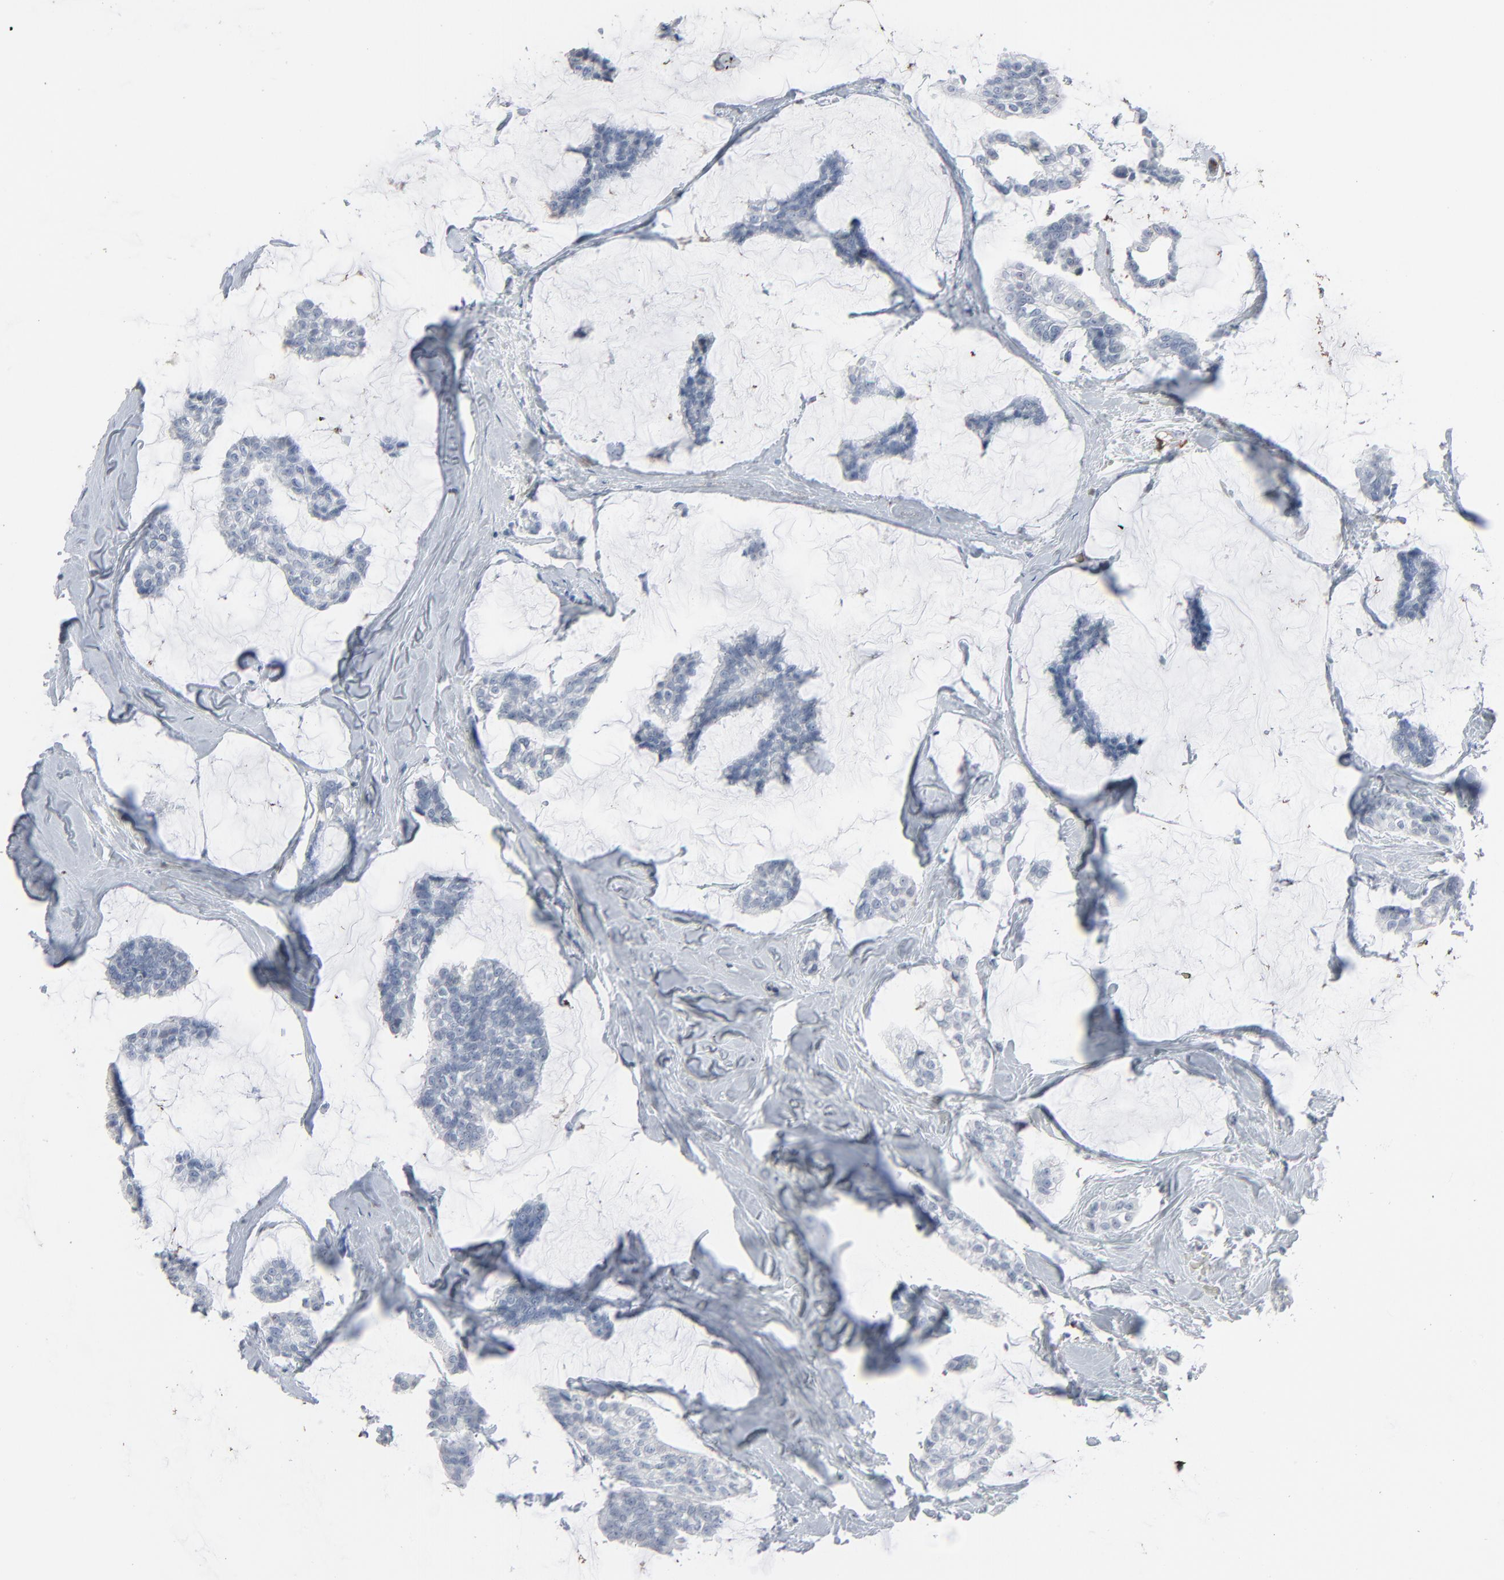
{"staining": {"intensity": "negative", "quantity": "none", "location": "none"}, "tissue": "breast cancer", "cell_type": "Tumor cells", "image_type": "cancer", "snomed": [{"axis": "morphology", "description": "Duct carcinoma"}, {"axis": "topography", "description": "Breast"}], "caption": "Immunohistochemical staining of human infiltrating ductal carcinoma (breast) displays no significant expression in tumor cells.", "gene": "PHGDH", "patient": {"sex": "female", "age": 93}}